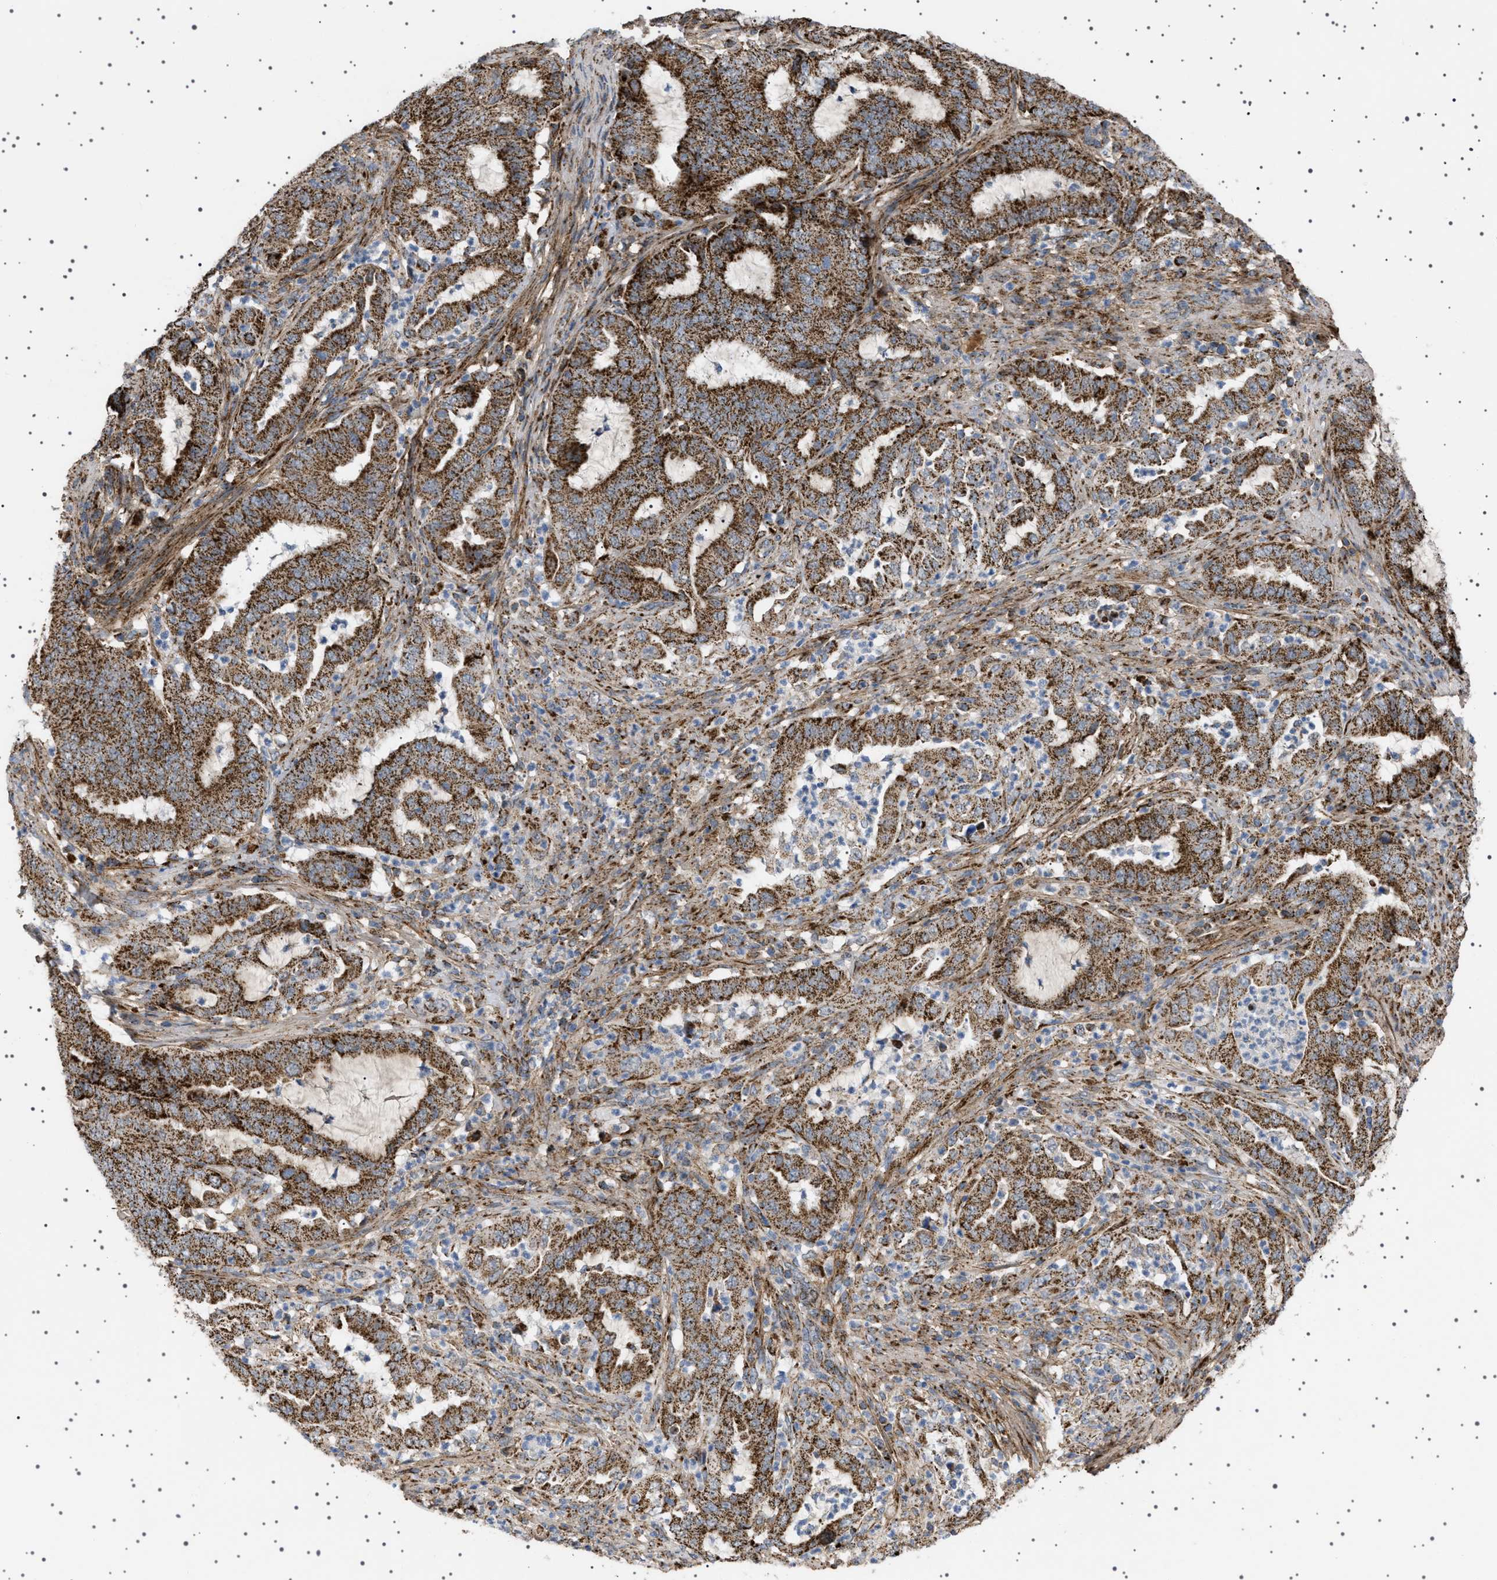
{"staining": {"intensity": "strong", "quantity": ">75%", "location": "cytoplasmic/membranous"}, "tissue": "endometrial cancer", "cell_type": "Tumor cells", "image_type": "cancer", "snomed": [{"axis": "morphology", "description": "Adenocarcinoma, NOS"}, {"axis": "topography", "description": "Endometrium"}], "caption": "High-power microscopy captured an IHC photomicrograph of adenocarcinoma (endometrial), revealing strong cytoplasmic/membranous expression in about >75% of tumor cells.", "gene": "UBXN8", "patient": {"sex": "female", "age": 70}}